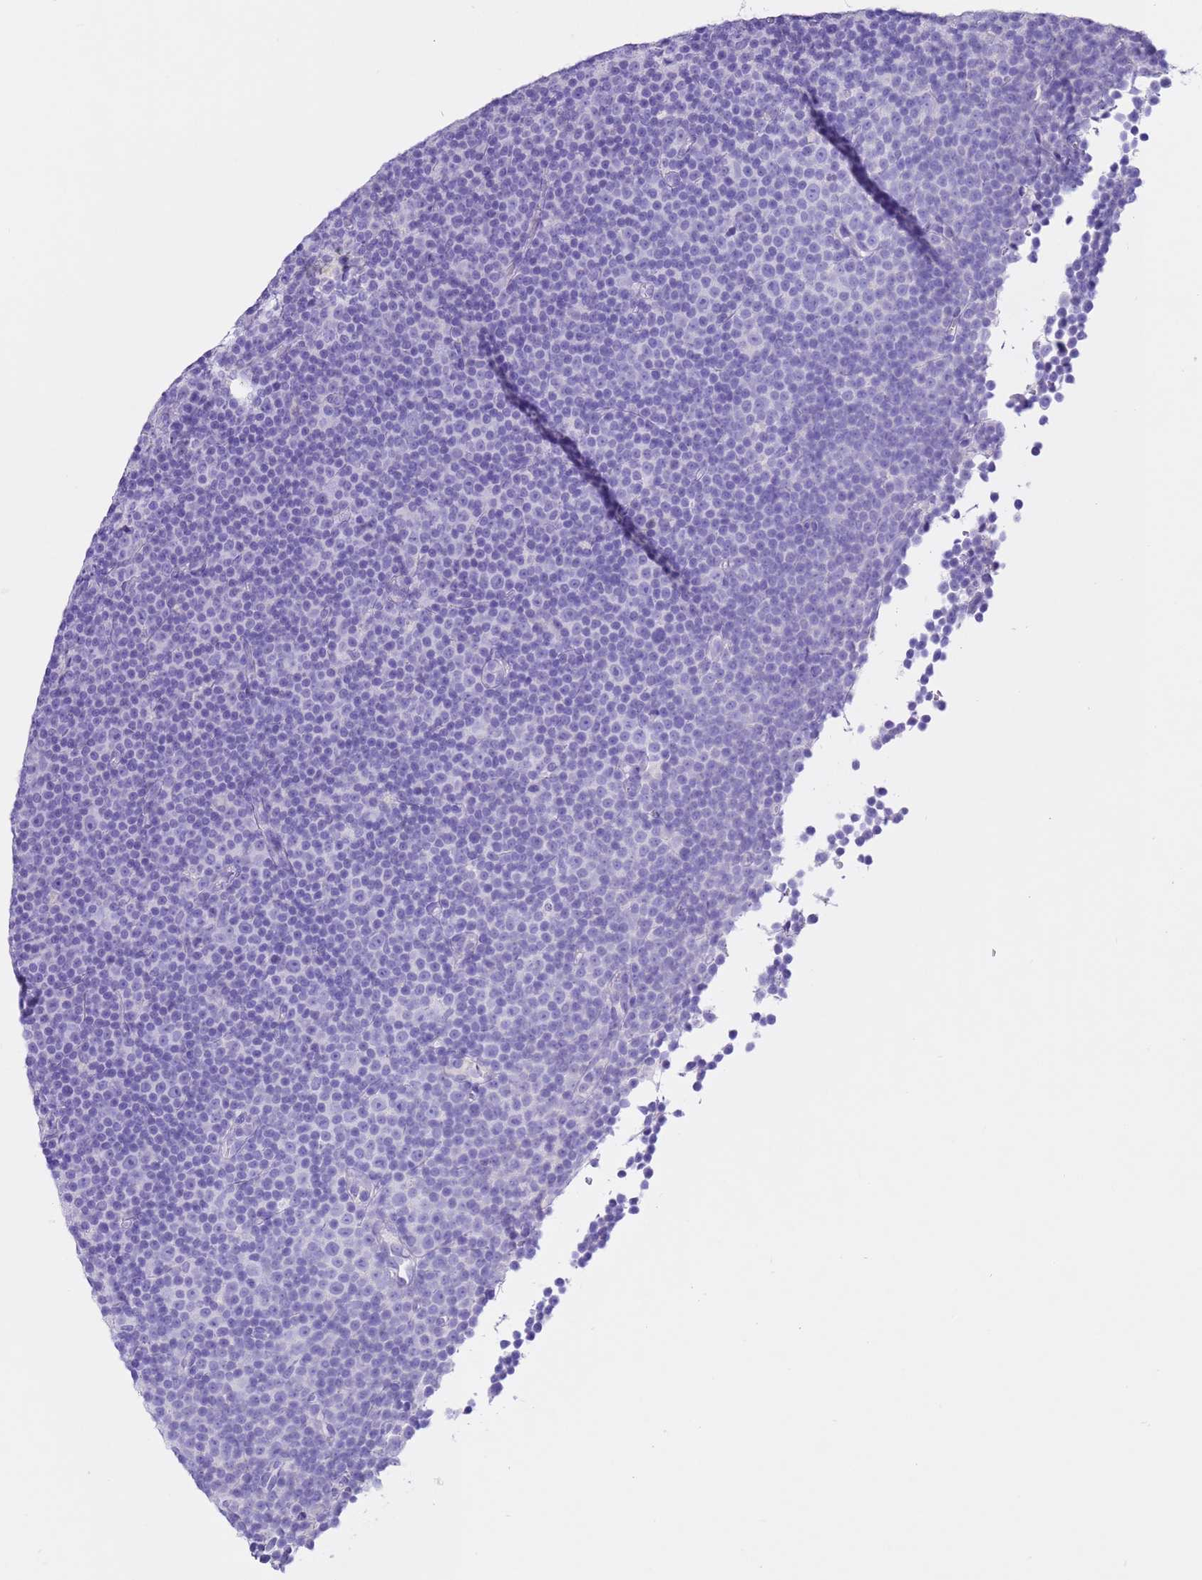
{"staining": {"intensity": "negative", "quantity": "none", "location": "none"}, "tissue": "lymphoma", "cell_type": "Tumor cells", "image_type": "cancer", "snomed": [{"axis": "morphology", "description": "Malignant lymphoma, non-Hodgkin's type, Low grade"}, {"axis": "topography", "description": "Lymph node"}], "caption": "DAB immunohistochemical staining of human low-grade malignant lymphoma, non-Hodgkin's type displays no significant staining in tumor cells.", "gene": "CPB1", "patient": {"sex": "female", "age": 67}}